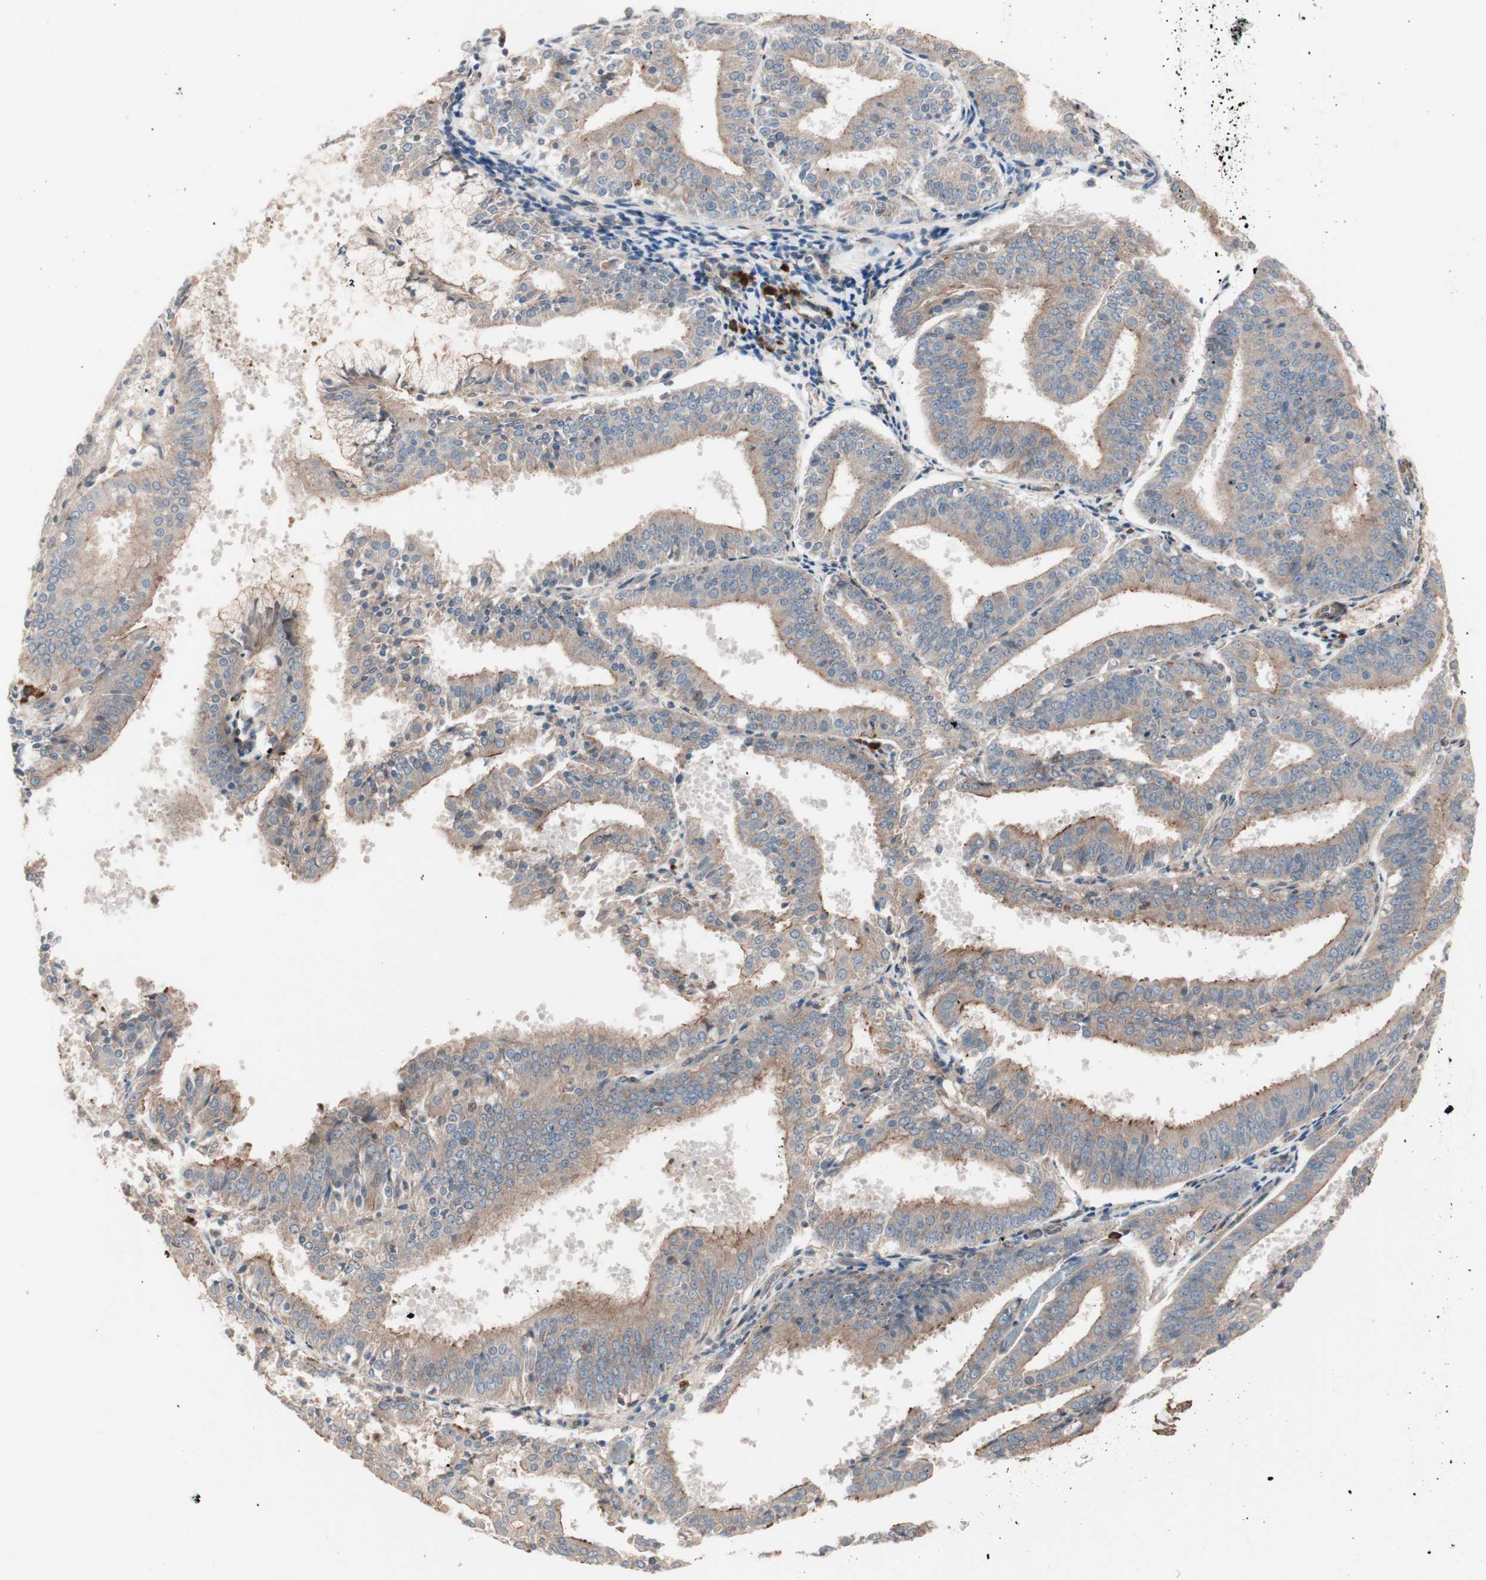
{"staining": {"intensity": "weak", "quantity": ">75%", "location": "cytoplasmic/membranous"}, "tissue": "endometrial cancer", "cell_type": "Tumor cells", "image_type": "cancer", "snomed": [{"axis": "morphology", "description": "Adenocarcinoma, NOS"}, {"axis": "topography", "description": "Endometrium"}], "caption": "Endometrial adenocarcinoma stained with DAB immunohistochemistry demonstrates low levels of weak cytoplasmic/membranous positivity in approximately >75% of tumor cells.", "gene": "ALG5", "patient": {"sex": "female", "age": 63}}